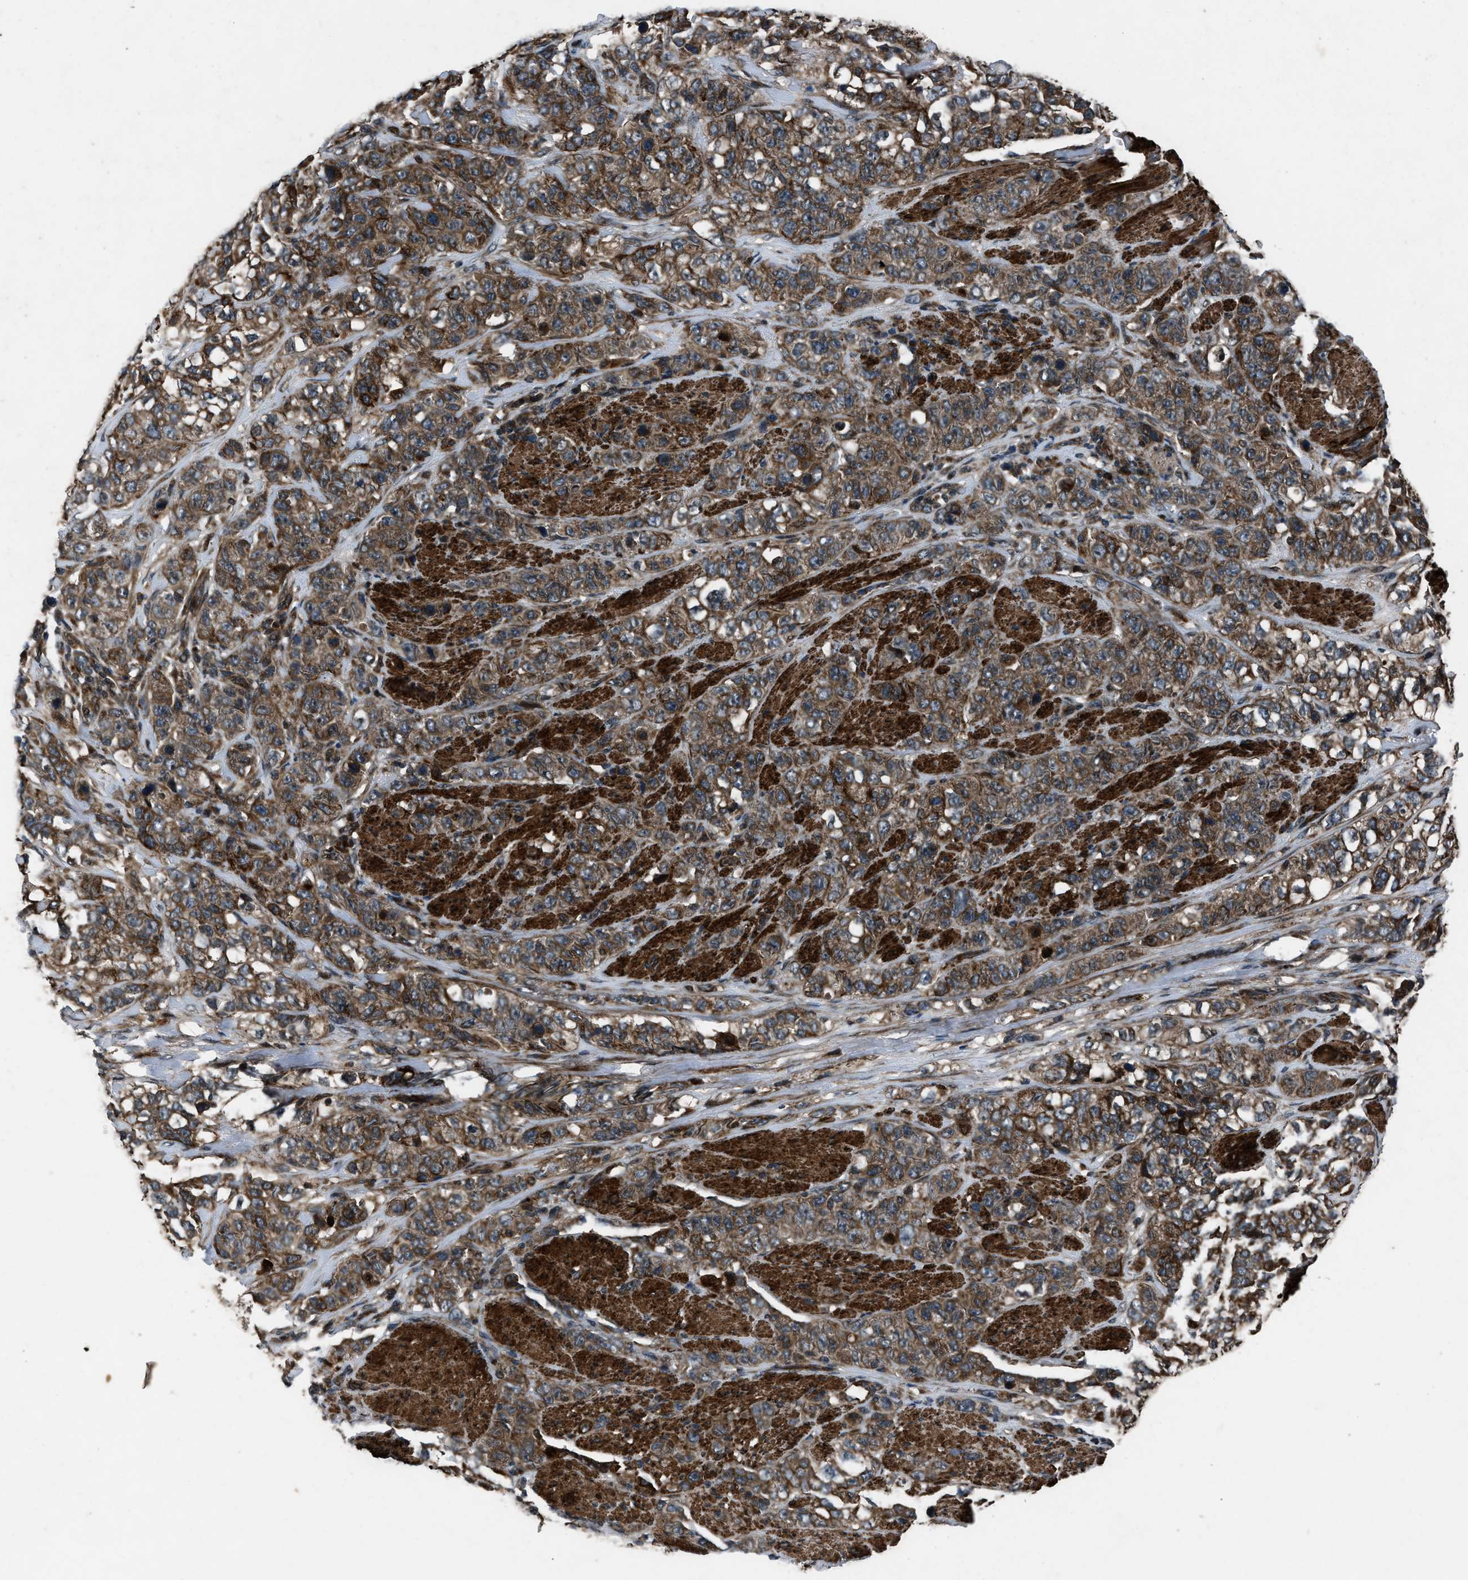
{"staining": {"intensity": "moderate", "quantity": ">75%", "location": "cytoplasmic/membranous"}, "tissue": "stomach cancer", "cell_type": "Tumor cells", "image_type": "cancer", "snomed": [{"axis": "morphology", "description": "Adenocarcinoma, NOS"}, {"axis": "topography", "description": "Stomach"}], "caption": "Stomach adenocarcinoma tissue exhibits moderate cytoplasmic/membranous staining in approximately >75% of tumor cells", "gene": "IRAK4", "patient": {"sex": "male", "age": 48}}